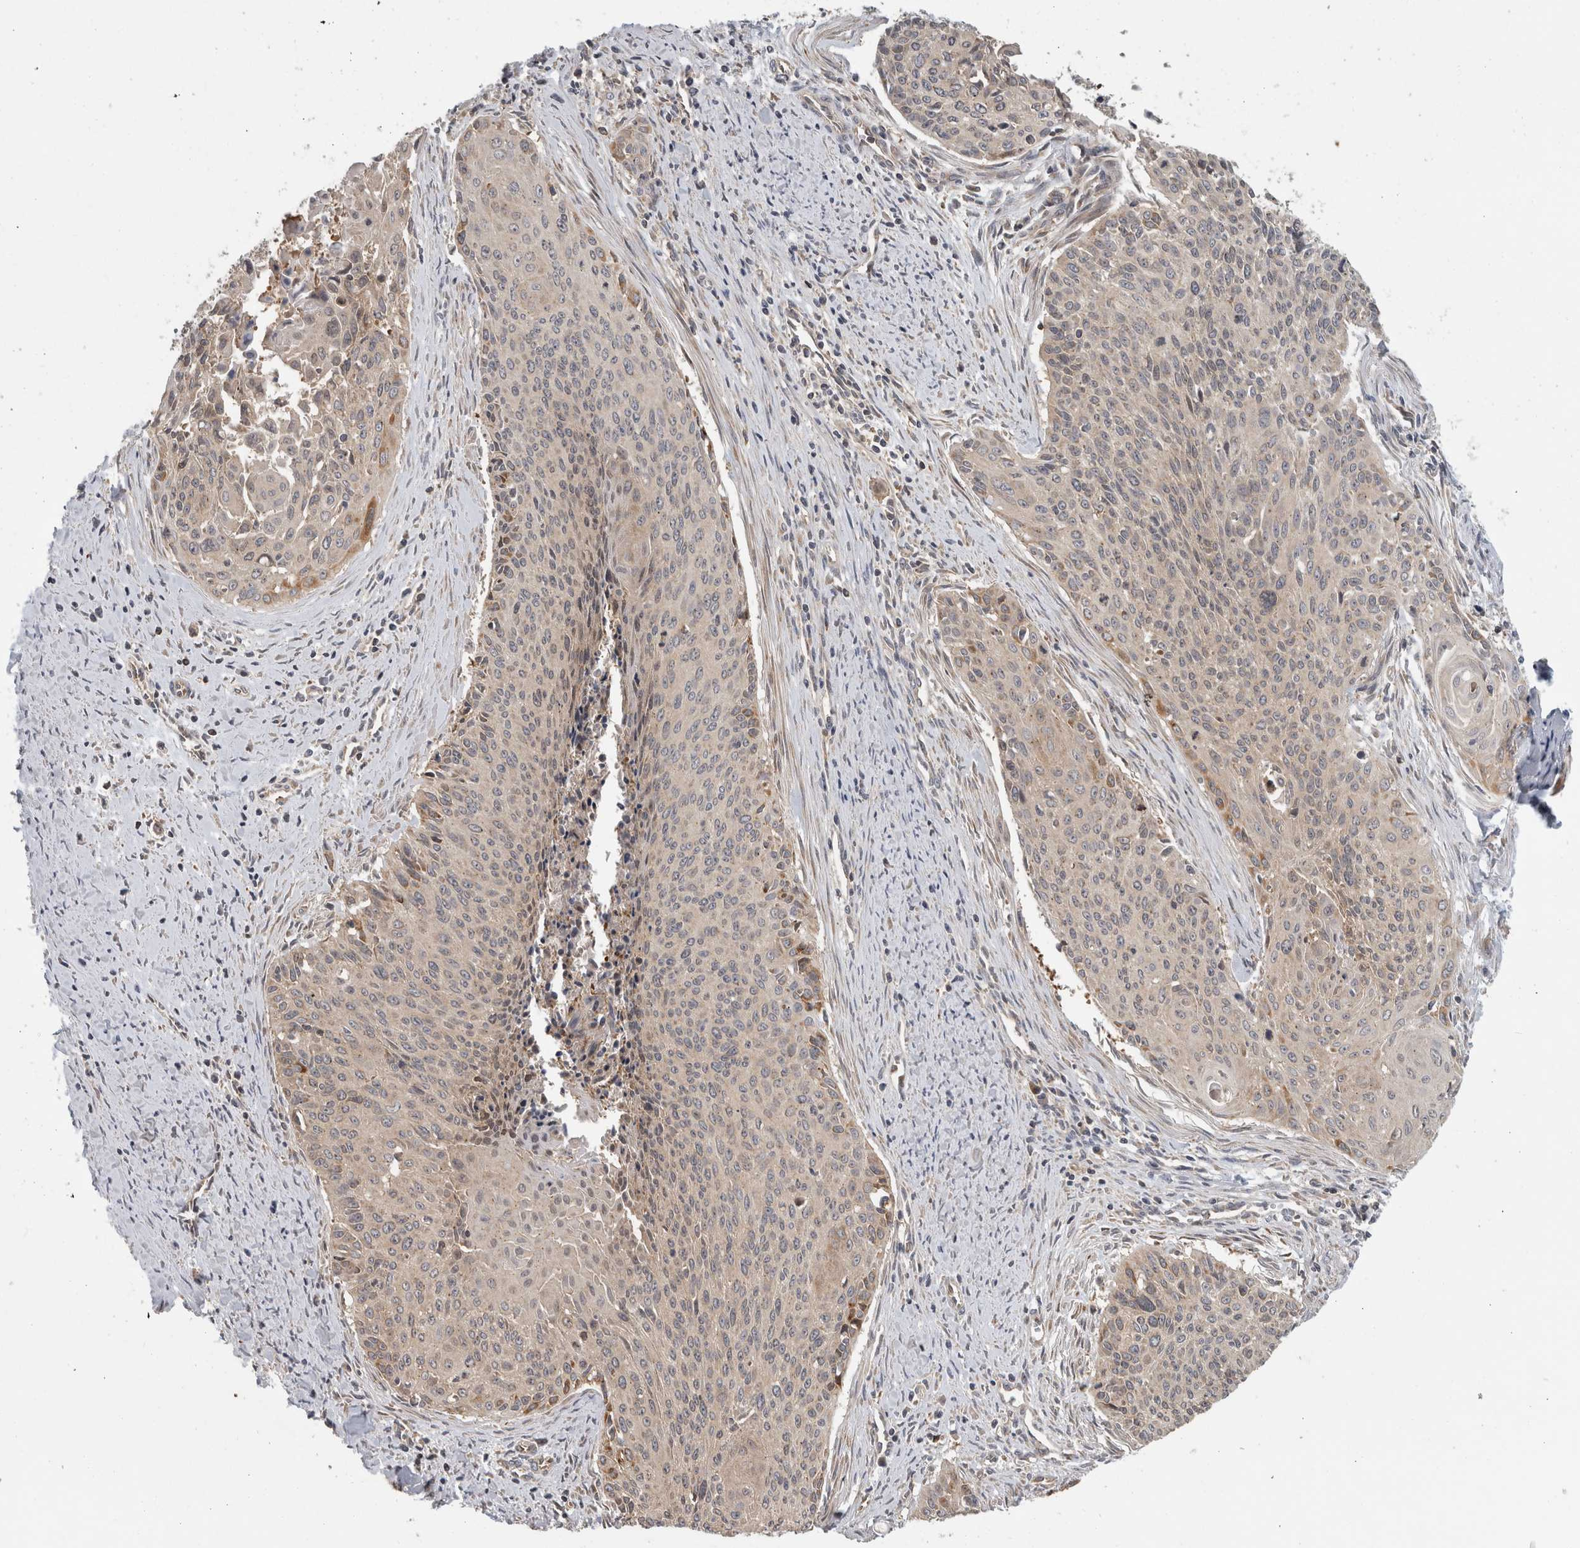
{"staining": {"intensity": "moderate", "quantity": "<25%", "location": "cytoplasmic/membranous"}, "tissue": "cervical cancer", "cell_type": "Tumor cells", "image_type": "cancer", "snomed": [{"axis": "morphology", "description": "Squamous cell carcinoma, NOS"}, {"axis": "topography", "description": "Cervix"}], "caption": "This is an image of IHC staining of cervical cancer (squamous cell carcinoma), which shows moderate staining in the cytoplasmic/membranous of tumor cells.", "gene": "PARP6", "patient": {"sex": "female", "age": 55}}